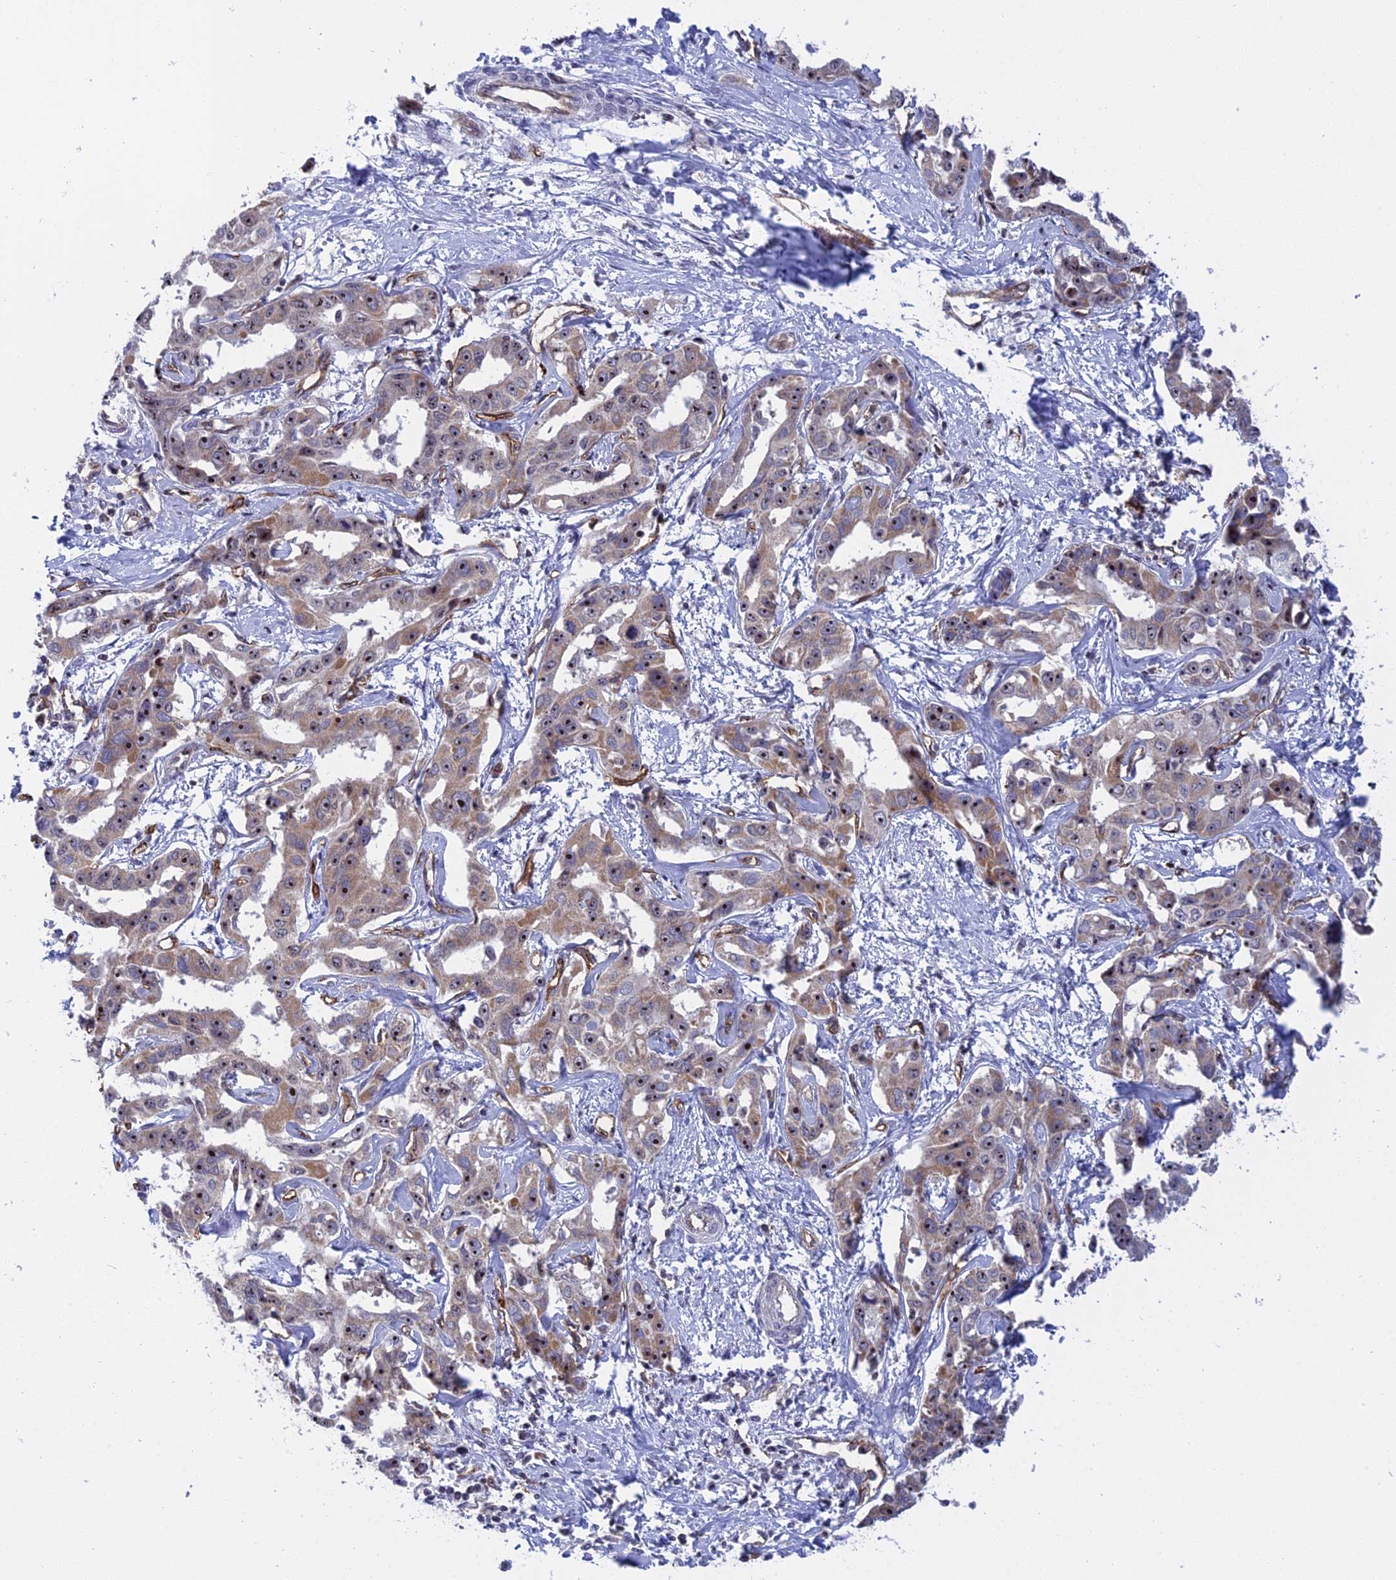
{"staining": {"intensity": "weak", "quantity": ">75%", "location": "cytoplasmic/membranous,nuclear"}, "tissue": "liver cancer", "cell_type": "Tumor cells", "image_type": "cancer", "snomed": [{"axis": "morphology", "description": "Cholangiocarcinoma"}, {"axis": "topography", "description": "Liver"}], "caption": "A brown stain shows weak cytoplasmic/membranous and nuclear positivity of a protein in cholangiocarcinoma (liver) tumor cells. The staining was performed using DAB, with brown indicating positive protein expression. Nuclei are stained blue with hematoxylin.", "gene": "MPND", "patient": {"sex": "male", "age": 59}}